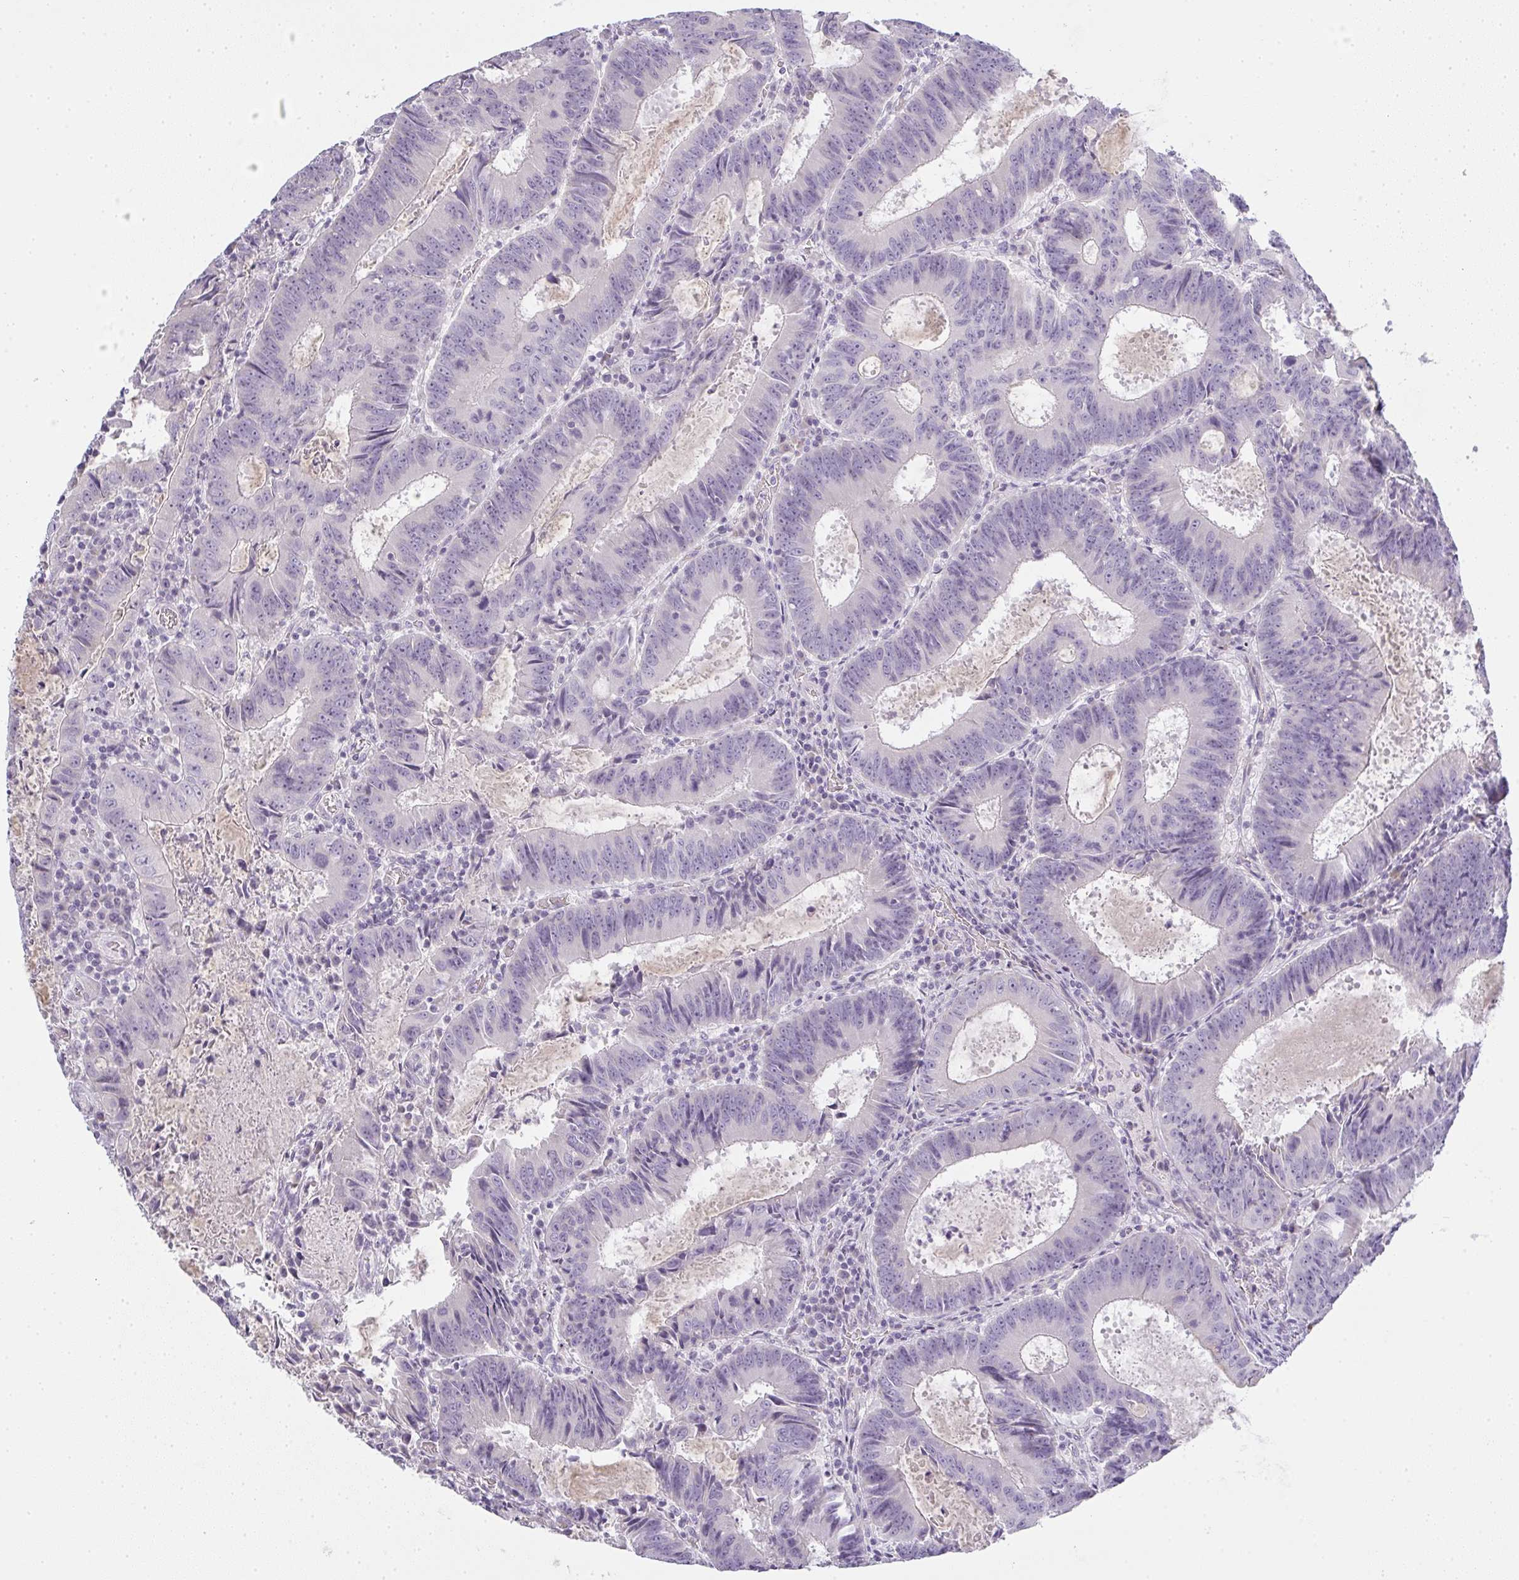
{"staining": {"intensity": "negative", "quantity": "none", "location": "none"}, "tissue": "colorectal cancer", "cell_type": "Tumor cells", "image_type": "cancer", "snomed": [{"axis": "morphology", "description": "Adenocarcinoma, NOS"}, {"axis": "topography", "description": "Colon"}], "caption": "Immunohistochemistry histopathology image of adenocarcinoma (colorectal) stained for a protein (brown), which exhibits no positivity in tumor cells.", "gene": "SIRPB2", "patient": {"sex": "male", "age": 67}}